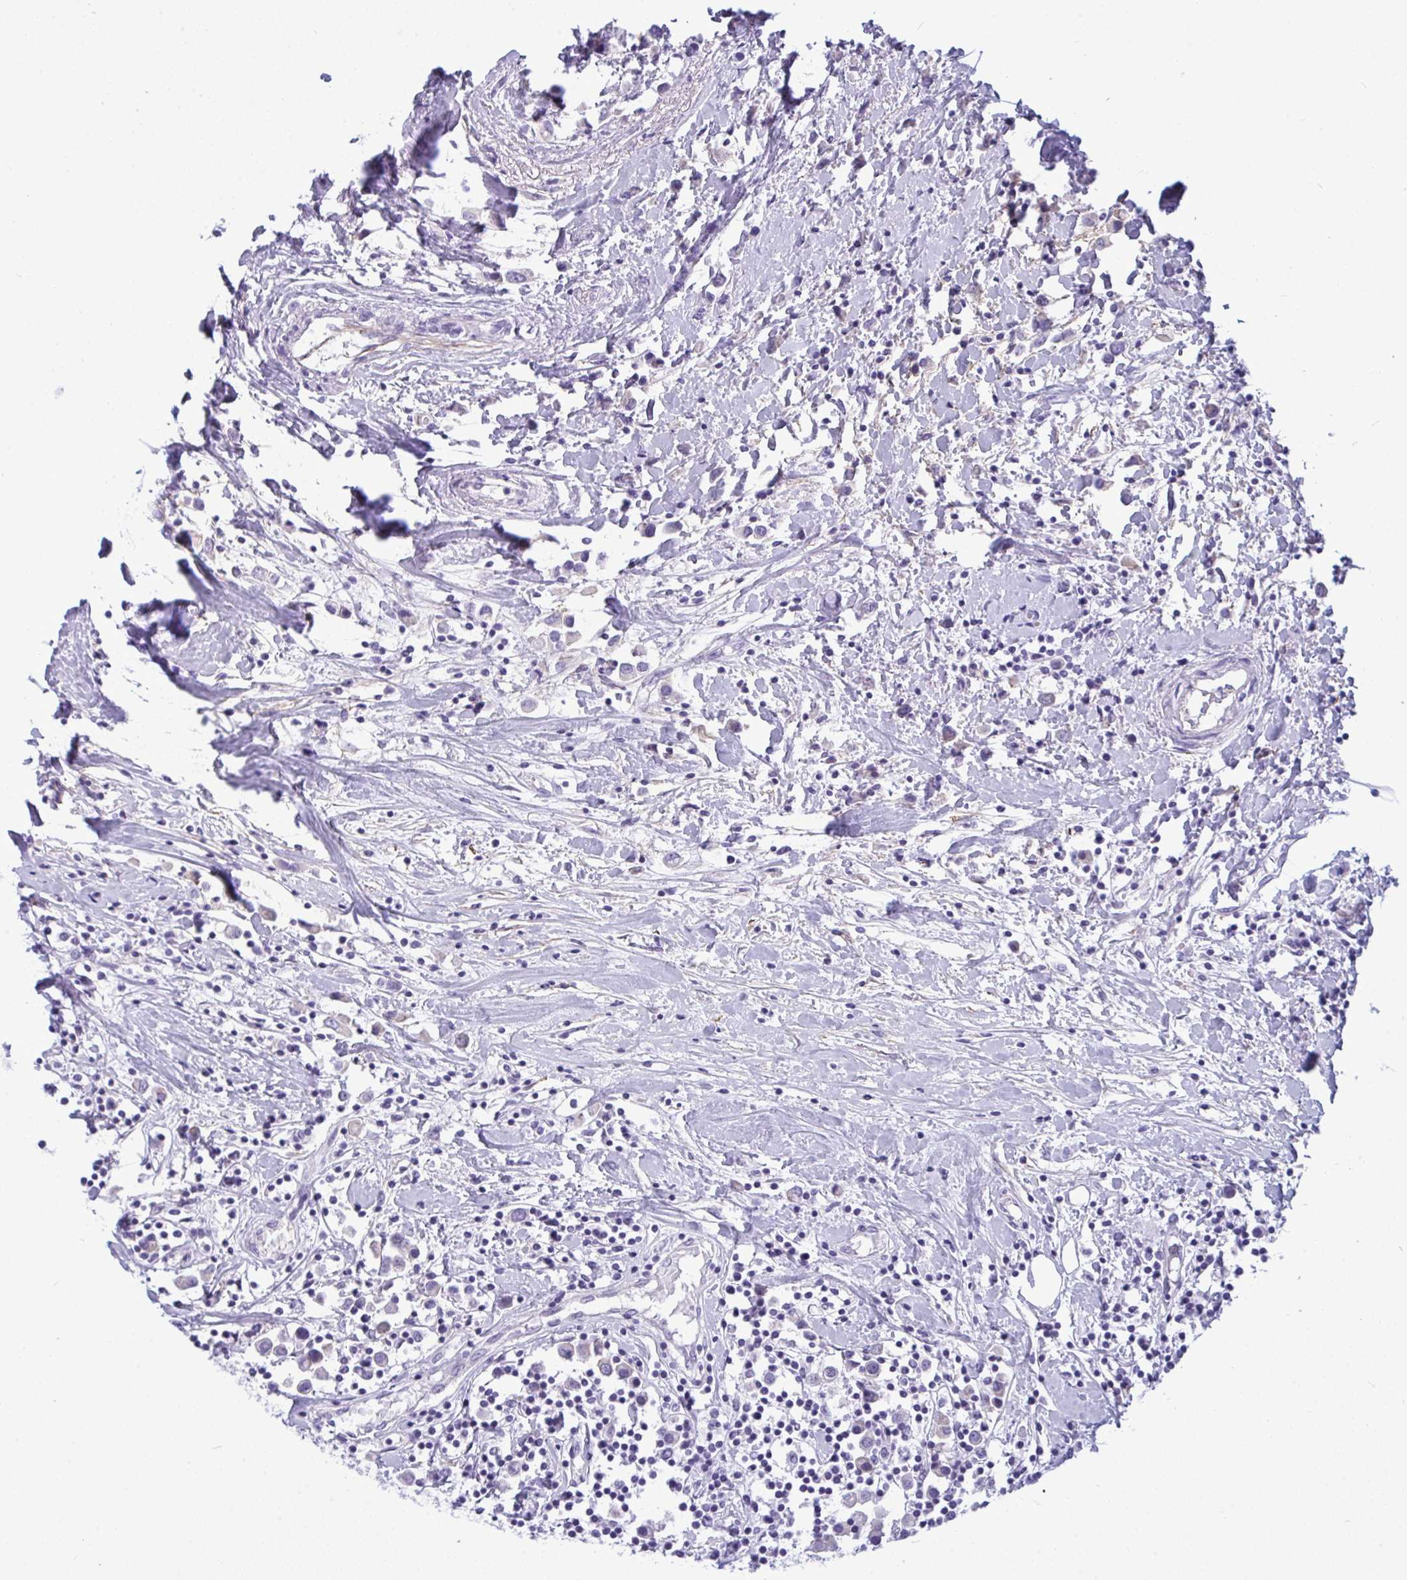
{"staining": {"intensity": "negative", "quantity": "none", "location": "none"}, "tissue": "breast cancer", "cell_type": "Tumor cells", "image_type": "cancer", "snomed": [{"axis": "morphology", "description": "Duct carcinoma"}, {"axis": "topography", "description": "Breast"}], "caption": "This is a micrograph of immunohistochemistry staining of breast invasive ductal carcinoma, which shows no staining in tumor cells.", "gene": "MYH10", "patient": {"sex": "female", "age": 61}}